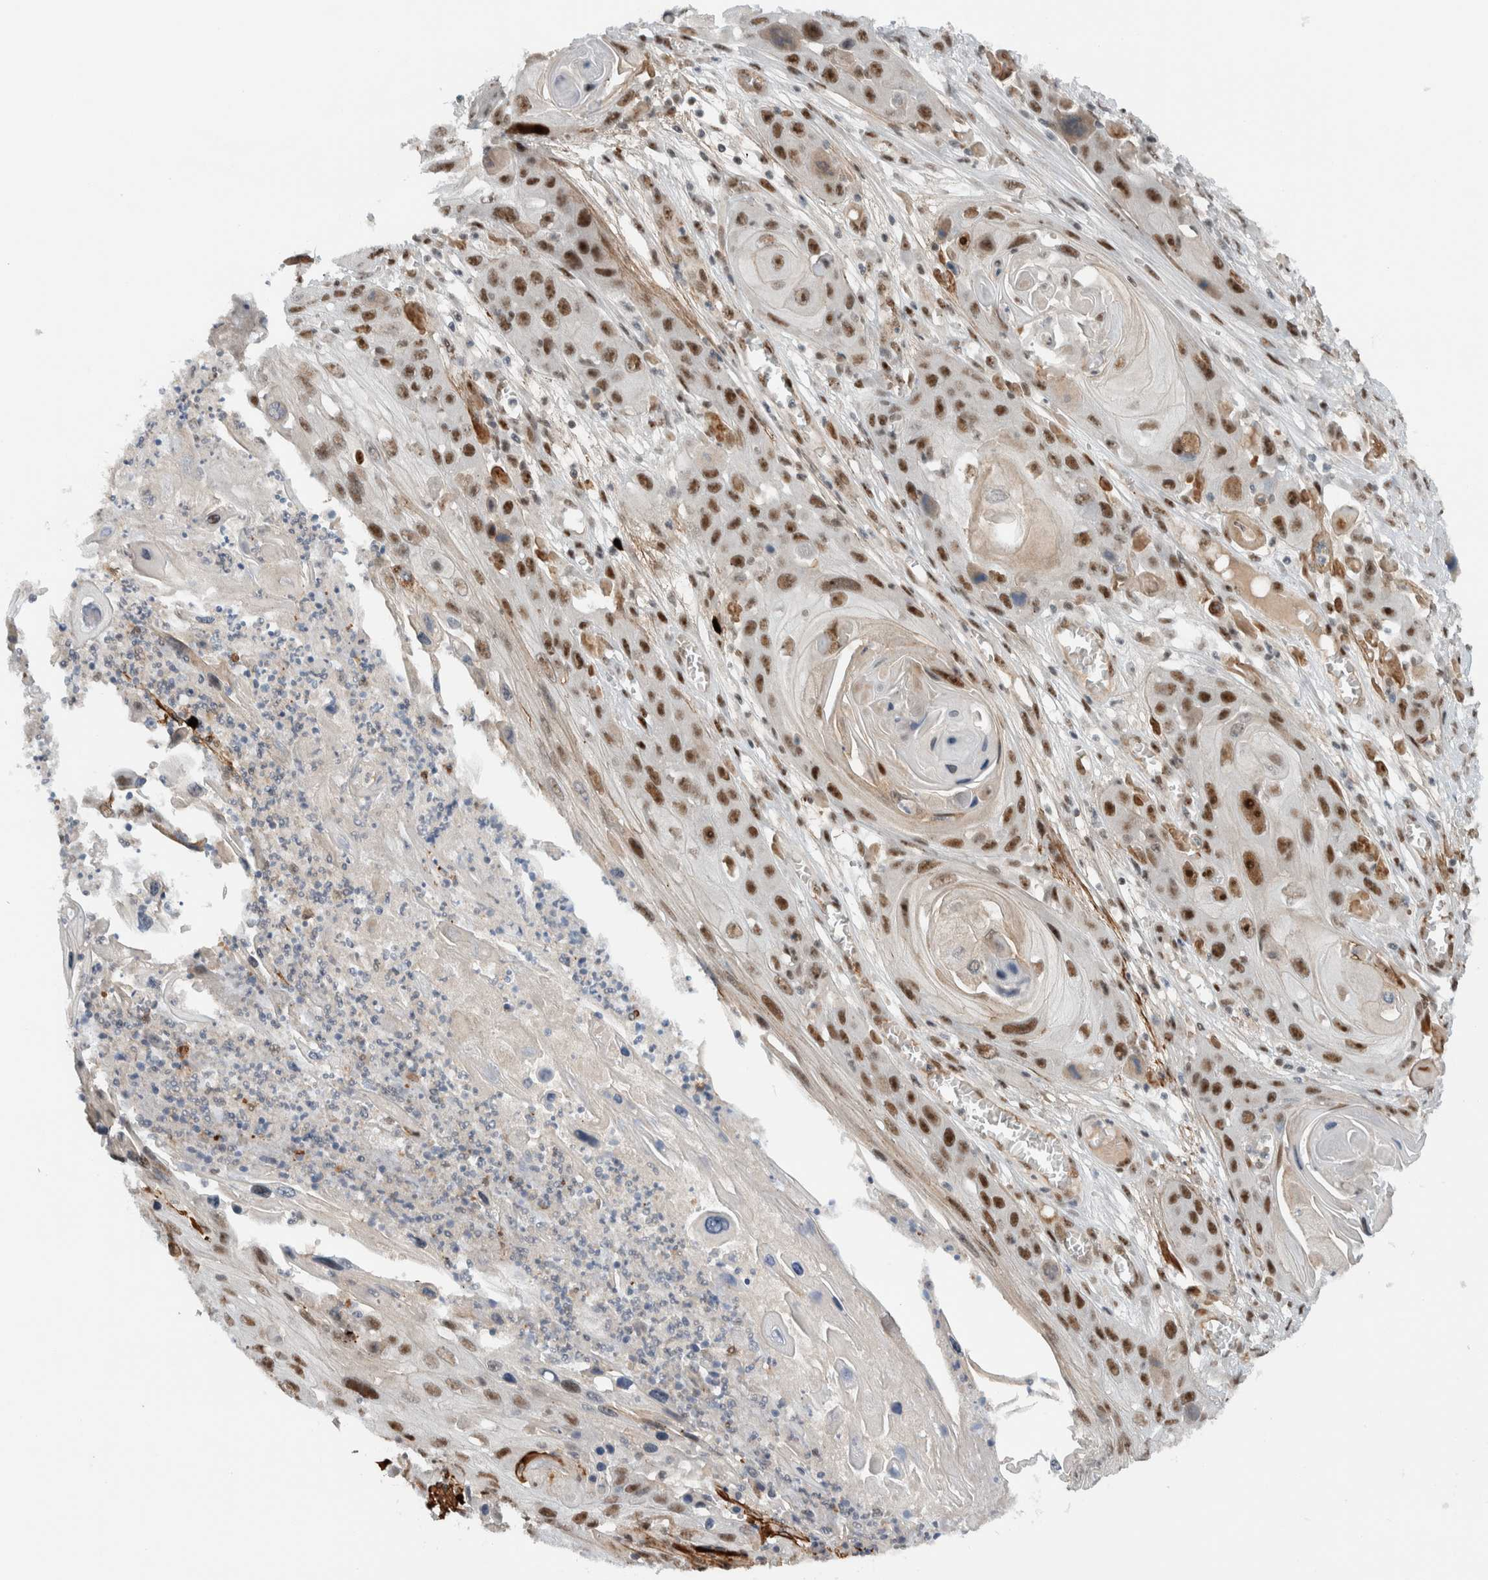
{"staining": {"intensity": "moderate", "quantity": ">75%", "location": "nuclear"}, "tissue": "skin cancer", "cell_type": "Tumor cells", "image_type": "cancer", "snomed": [{"axis": "morphology", "description": "Squamous cell carcinoma, NOS"}, {"axis": "topography", "description": "Skin"}], "caption": "Protein staining of skin cancer tissue shows moderate nuclear positivity in approximately >75% of tumor cells.", "gene": "ZFP91", "patient": {"sex": "male", "age": 55}}